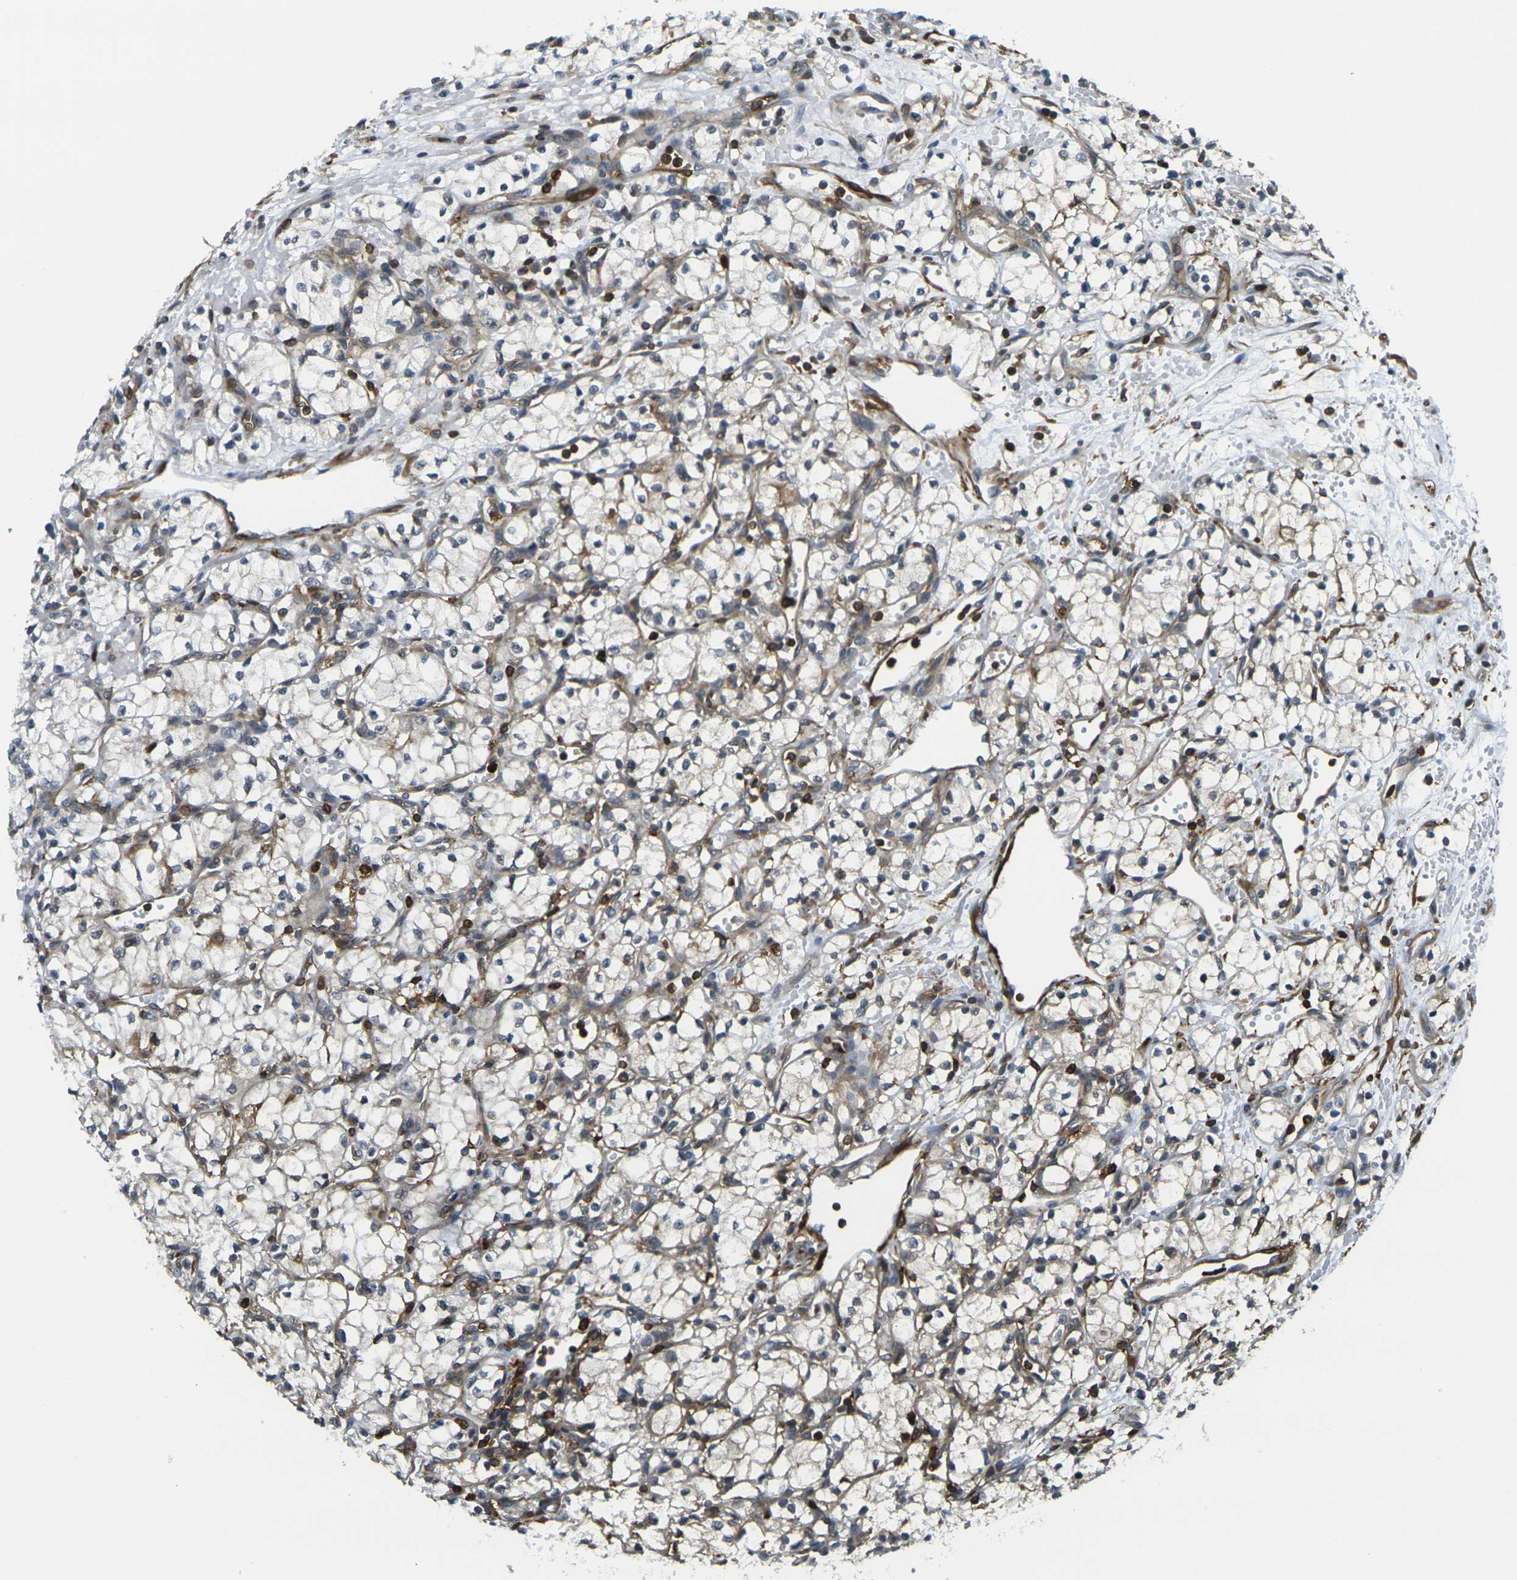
{"staining": {"intensity": "weak", "quantity": ">75%", "location": "cytoplasmic/membranous"}, "tissue": "renal cancer", "cell_type": "Tumor cells", "image_type": "cancer", "snomed": [{"axis": "morphology", "description": "Normal tissue, NOS"}, {"axis": "morphology", "description": "Adenocarcinoma, NOS"}, {"axis": "topography", "description": "Kidney"}], "caption": "A high-resolution histopathology image shows immunohistochemistry staining of adenocarcinoma (renal), which reveals weak cytoplasmic/membranous expression in about >75% of tumor cells.", "gene": "LASP1", "patient": {"sex": "male", "age": 59}}